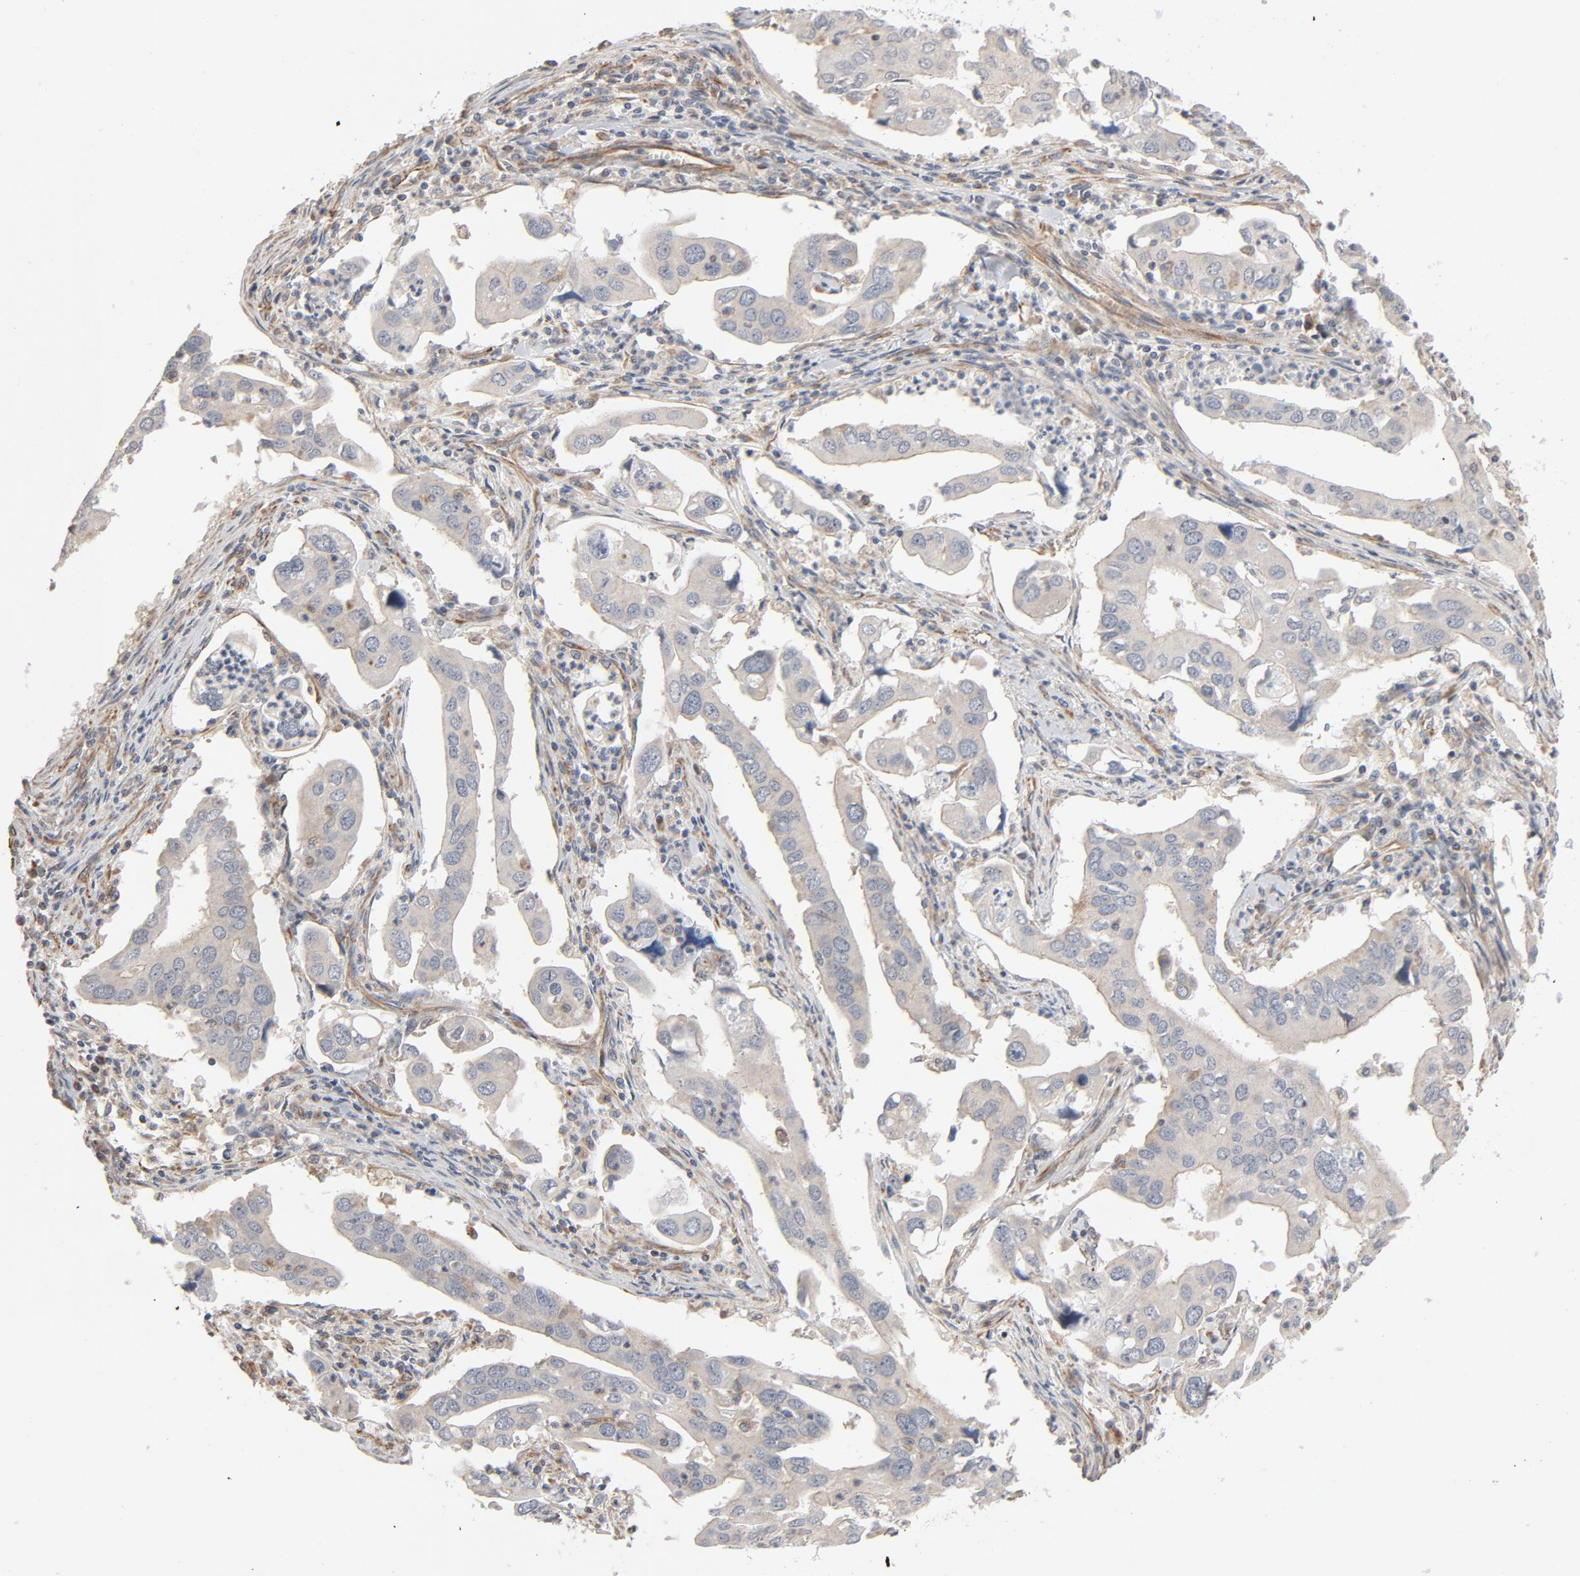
{"staining": {"intensity": "weak", "quantity": ">75%", "location": "cytoplasmic/membranous"}, "tissue": "lung cancer", "cell_type": "Tumor cells", "image_type": "cancer", "snomed": [{"axis": "morphology", "description": "Adenocarcinoma, NOS"}, {"axis": "topography", "description": "Lung"}], "caption": "Protein analysis of lung adenocarcinoma tissue demonstrates weak cytoplasmic/membranous positivity in approximately >75% of tumor cells.", "gene": "TRIOBP", "patient": {"sex": "male", "age": 48}}